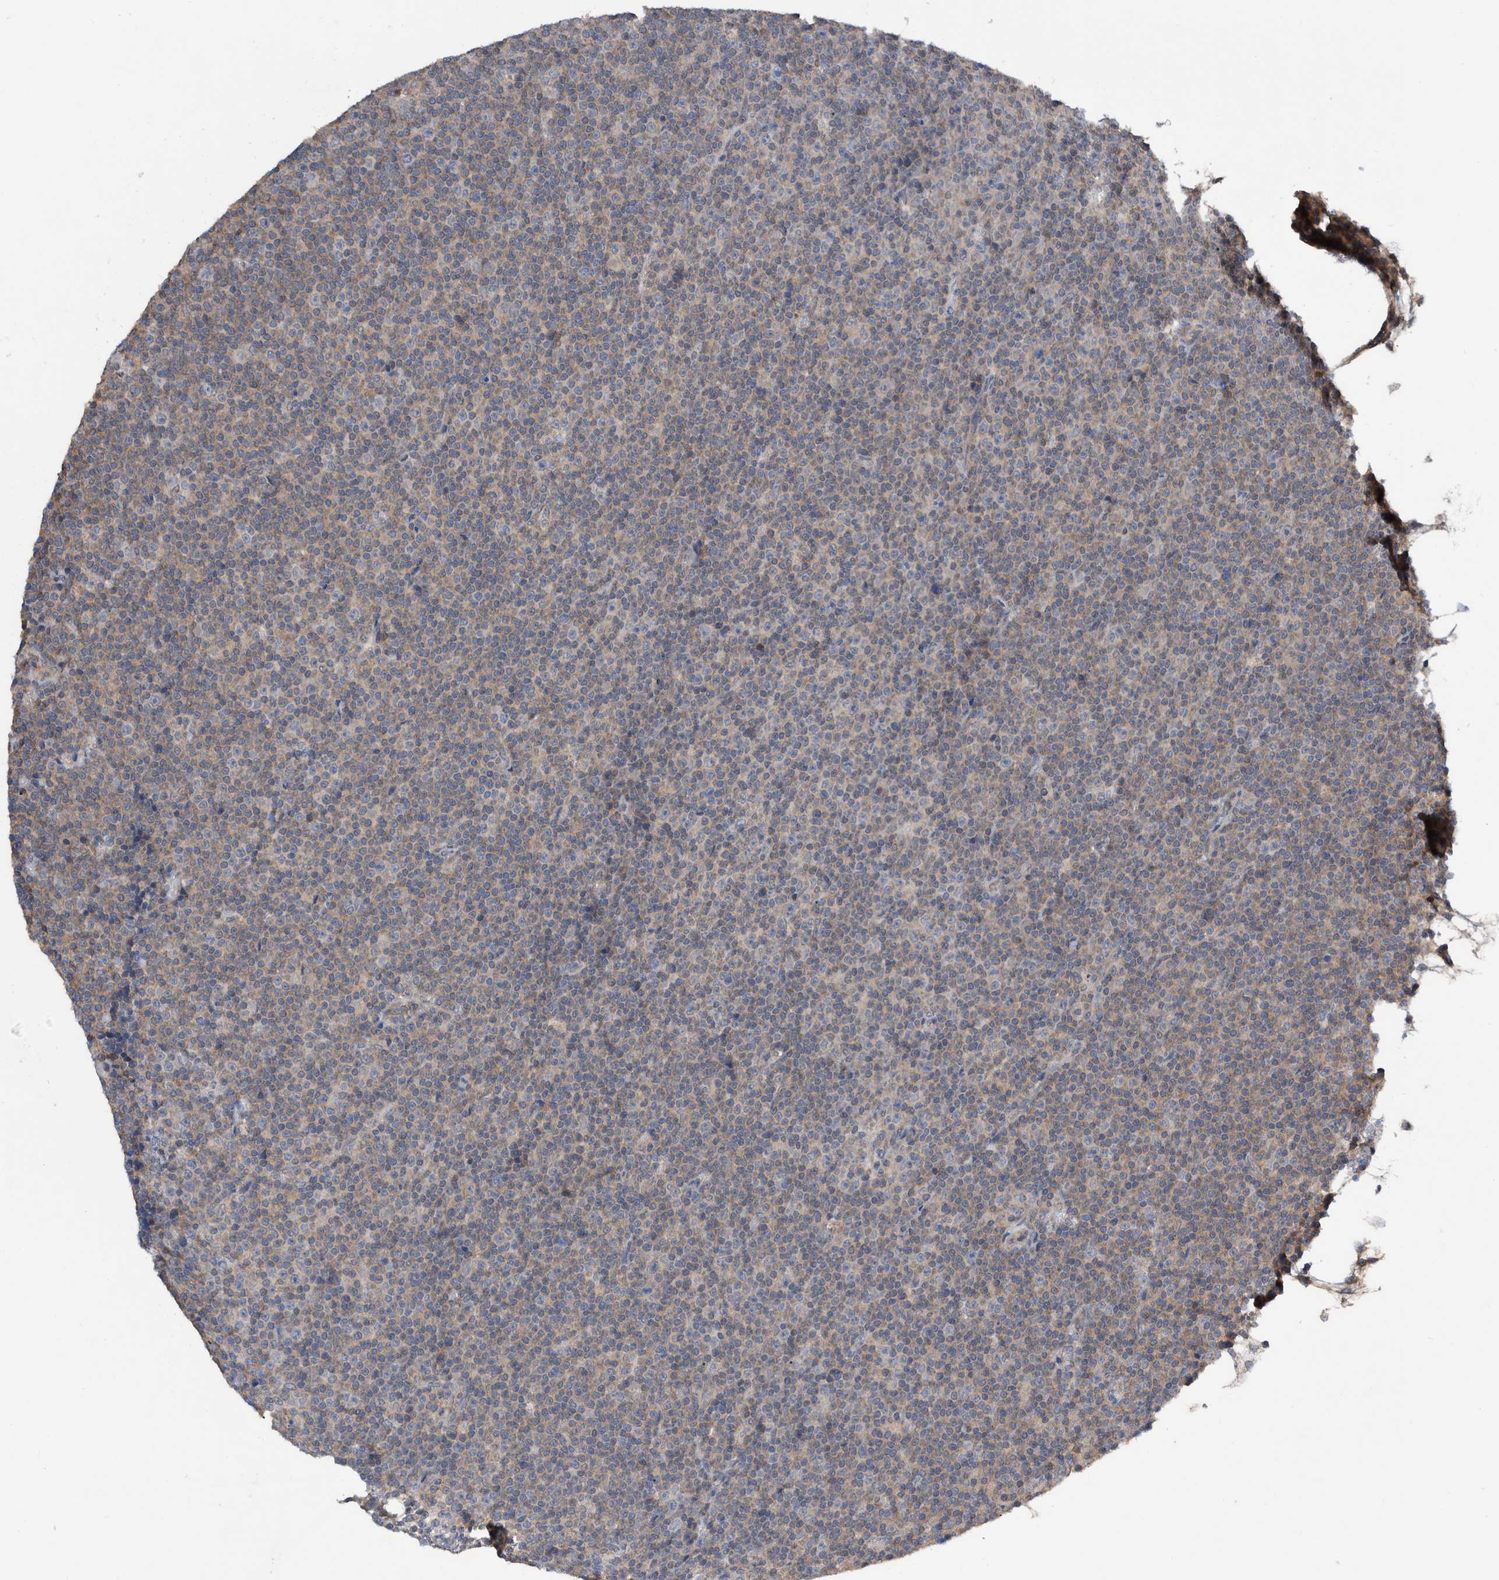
{"staining": {"intensity": "weak", "quantity": "25%-75%", "location": "cytoplasmic/membranous"}, "tissue": "lymphoma", "cell_type": "Tumor cells", "image_type": "cancer", "snomed": [{"axis": "morphology", "description": "Malignant lymphoma, non-Hodgkin's type, Low grade"}, {"axis": "topography", "description": "Lymph node"}], "caption": "Brown immunohistochemical staining in human malignant lymphoma, non-Hodgkin's type (low-grade) exhibits weak cytoplasmic/membranous staining in about 25%-75% of tumor cells.", "gene": "PLPBP", "patient": {"sex": "female", "age": 67}}